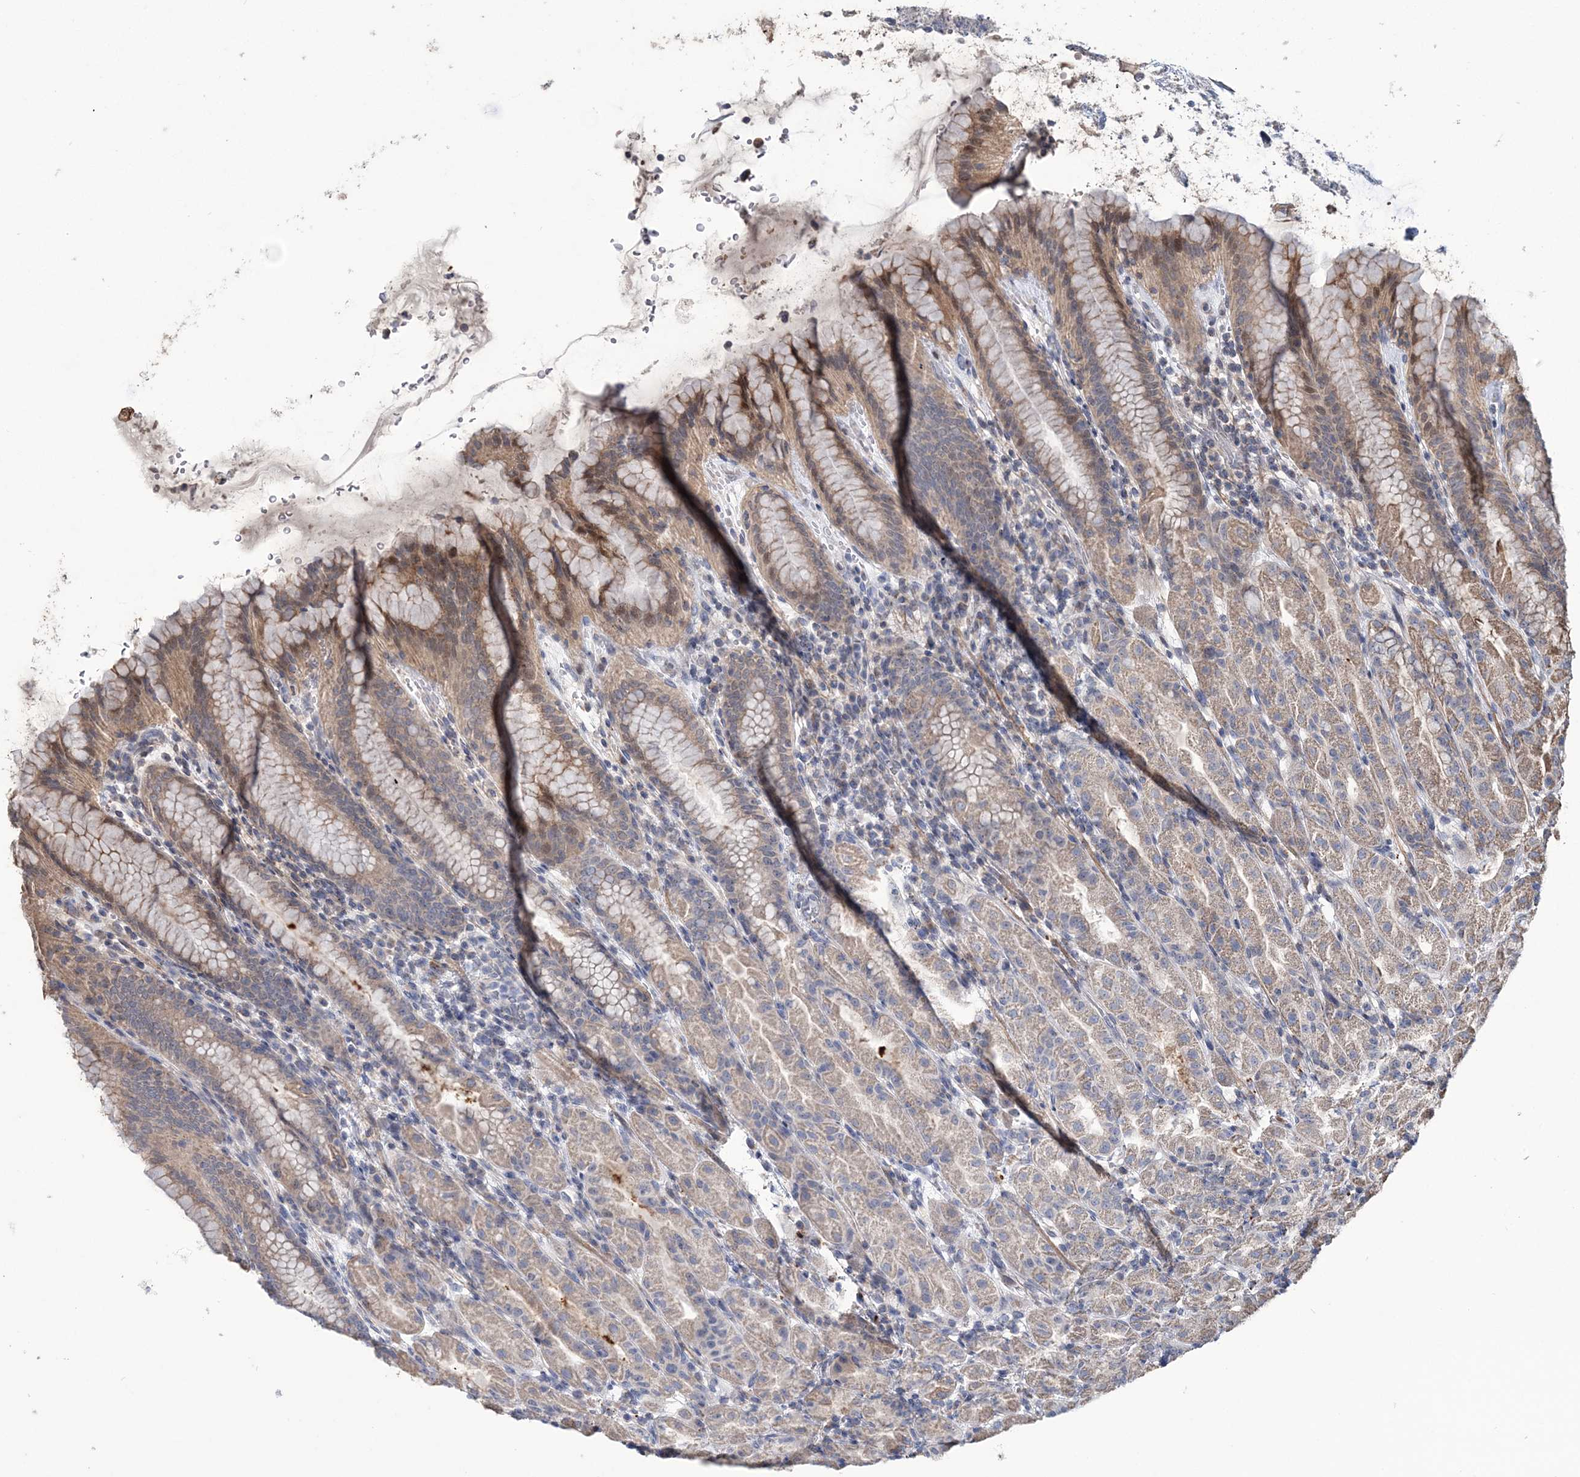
{"staining": {"intensity": "moderate", "quantity": "<25%", "location": "cytoplasmic/membranous,nuclear"}, "tissue": "stomach", "cell_type": "Glandular cells", "image_type": "normal", "snomed": [{"axis": "morphology", "description": "Normal tissue, NOS"}, {"axis": "topography", "description": "Stomach"}], "caption": "A histopathology image of stomach stained for a protein displays moderate cytoplasmic/membranous,nuclear brown staining in glandular cells. (DAB IHC with brightfield microscopy, high magnification).", "gene": "PPP2R2B", "patient": {"sex": "female", "age": 79}}